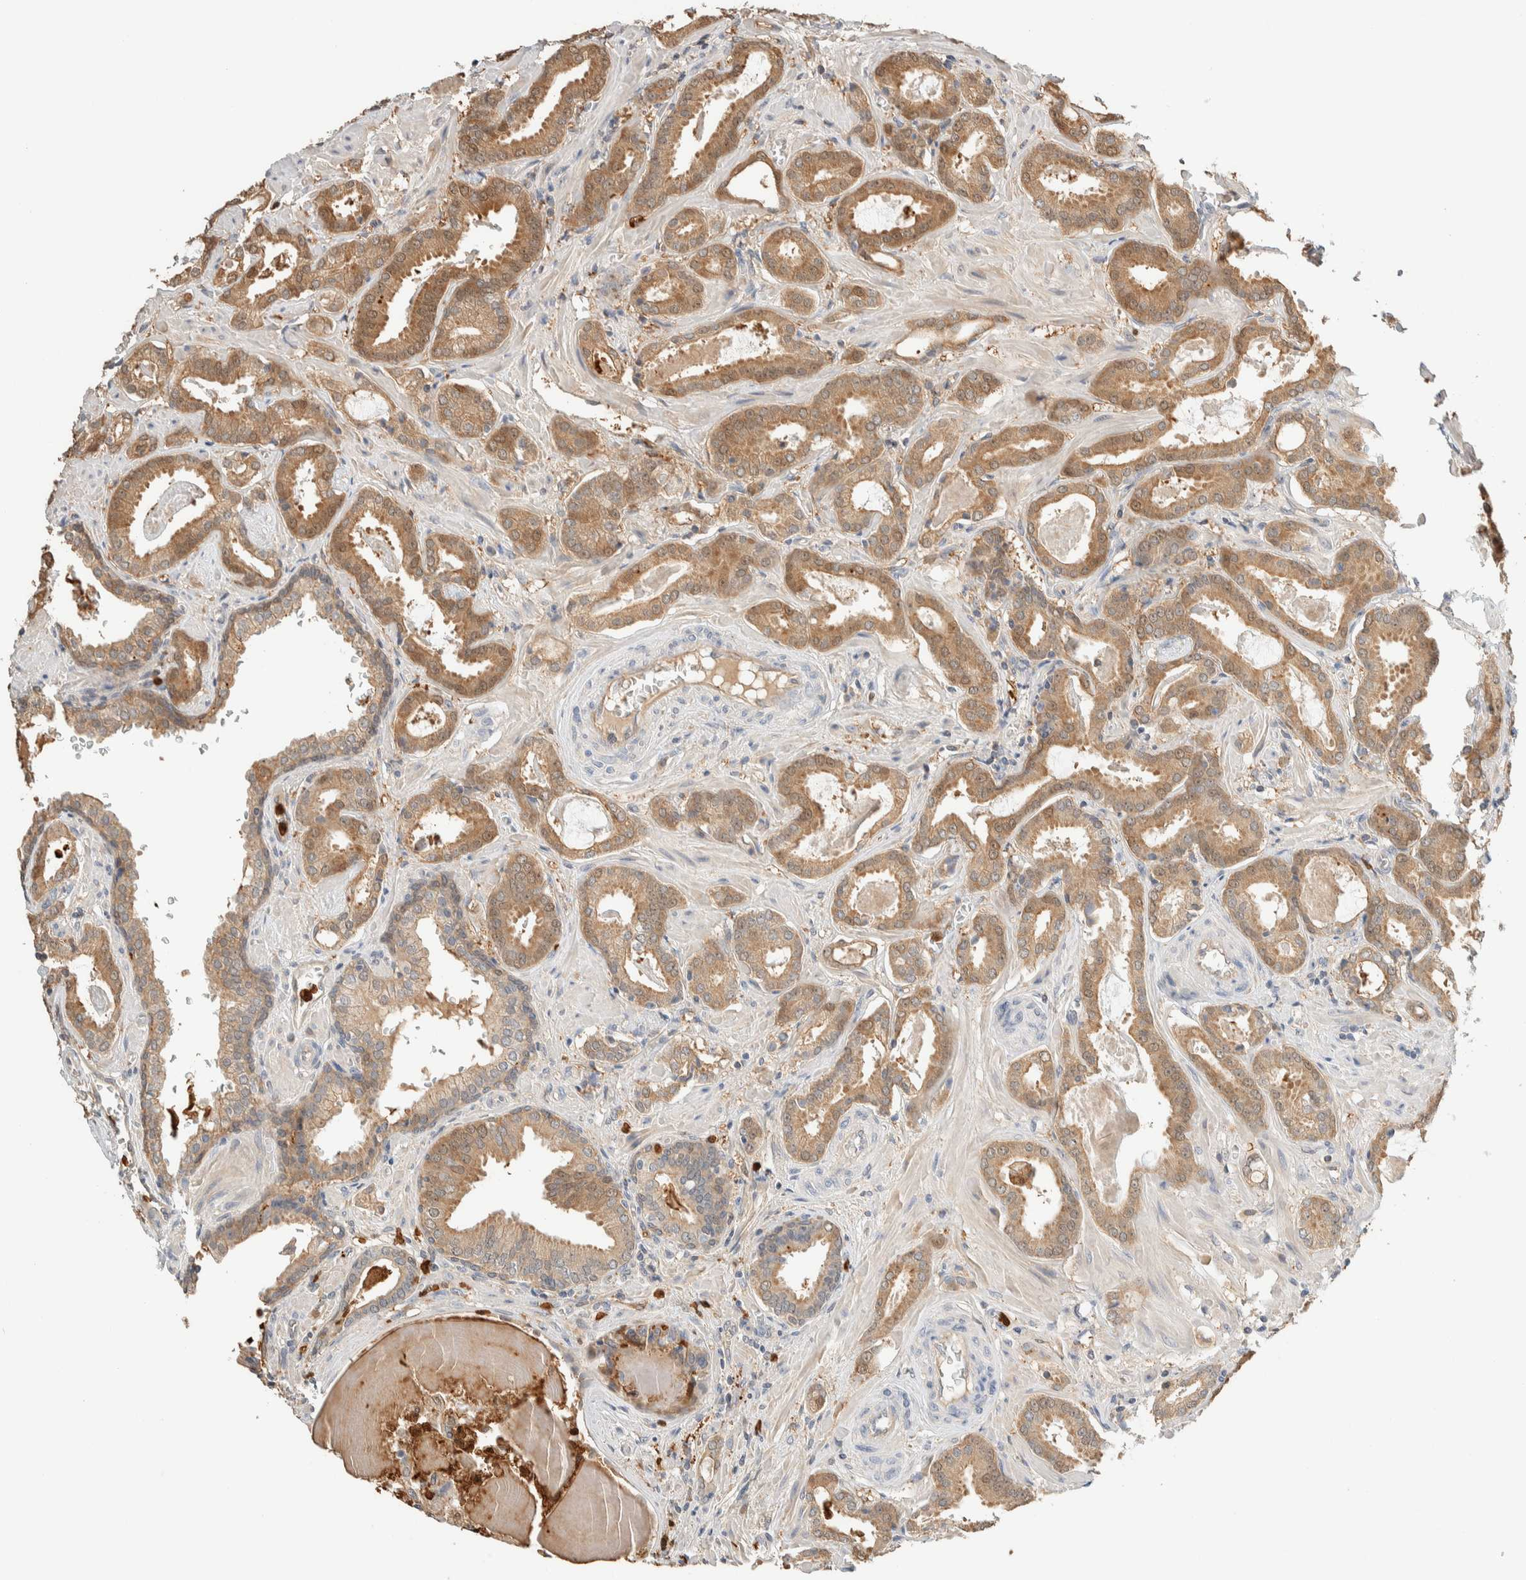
{"staining": {"intensity": "moderate", "quantity": ">75%", "location": "cytoplasmic/membranous"}, "tissue": "prostate cancer", "cell_type": "Tumor cells", "image_type": "cancer", "snomed": [{"axis": "morphology", "description": "Adenocarcinoma, Low grade"}, {"axis": "topography", "description": "Prostate"}], "caption": "Immunohistochemistry (IHC) staining of adenocarcinoma (low-grade) (prostate), which exhibits medium levels of moderate cytoplasmic/membranous expression in about >75% of tumor cells indicating moderate cytoplasmic/membranous protein staining. The staining was performed using DAB (3,3'-diaminobenzidine) (brown) for protein detection and nuclei were counterstained in hematoxylin (blue).", "gene": "SETD4", "patient": {"sex": "male", "age": 53}}